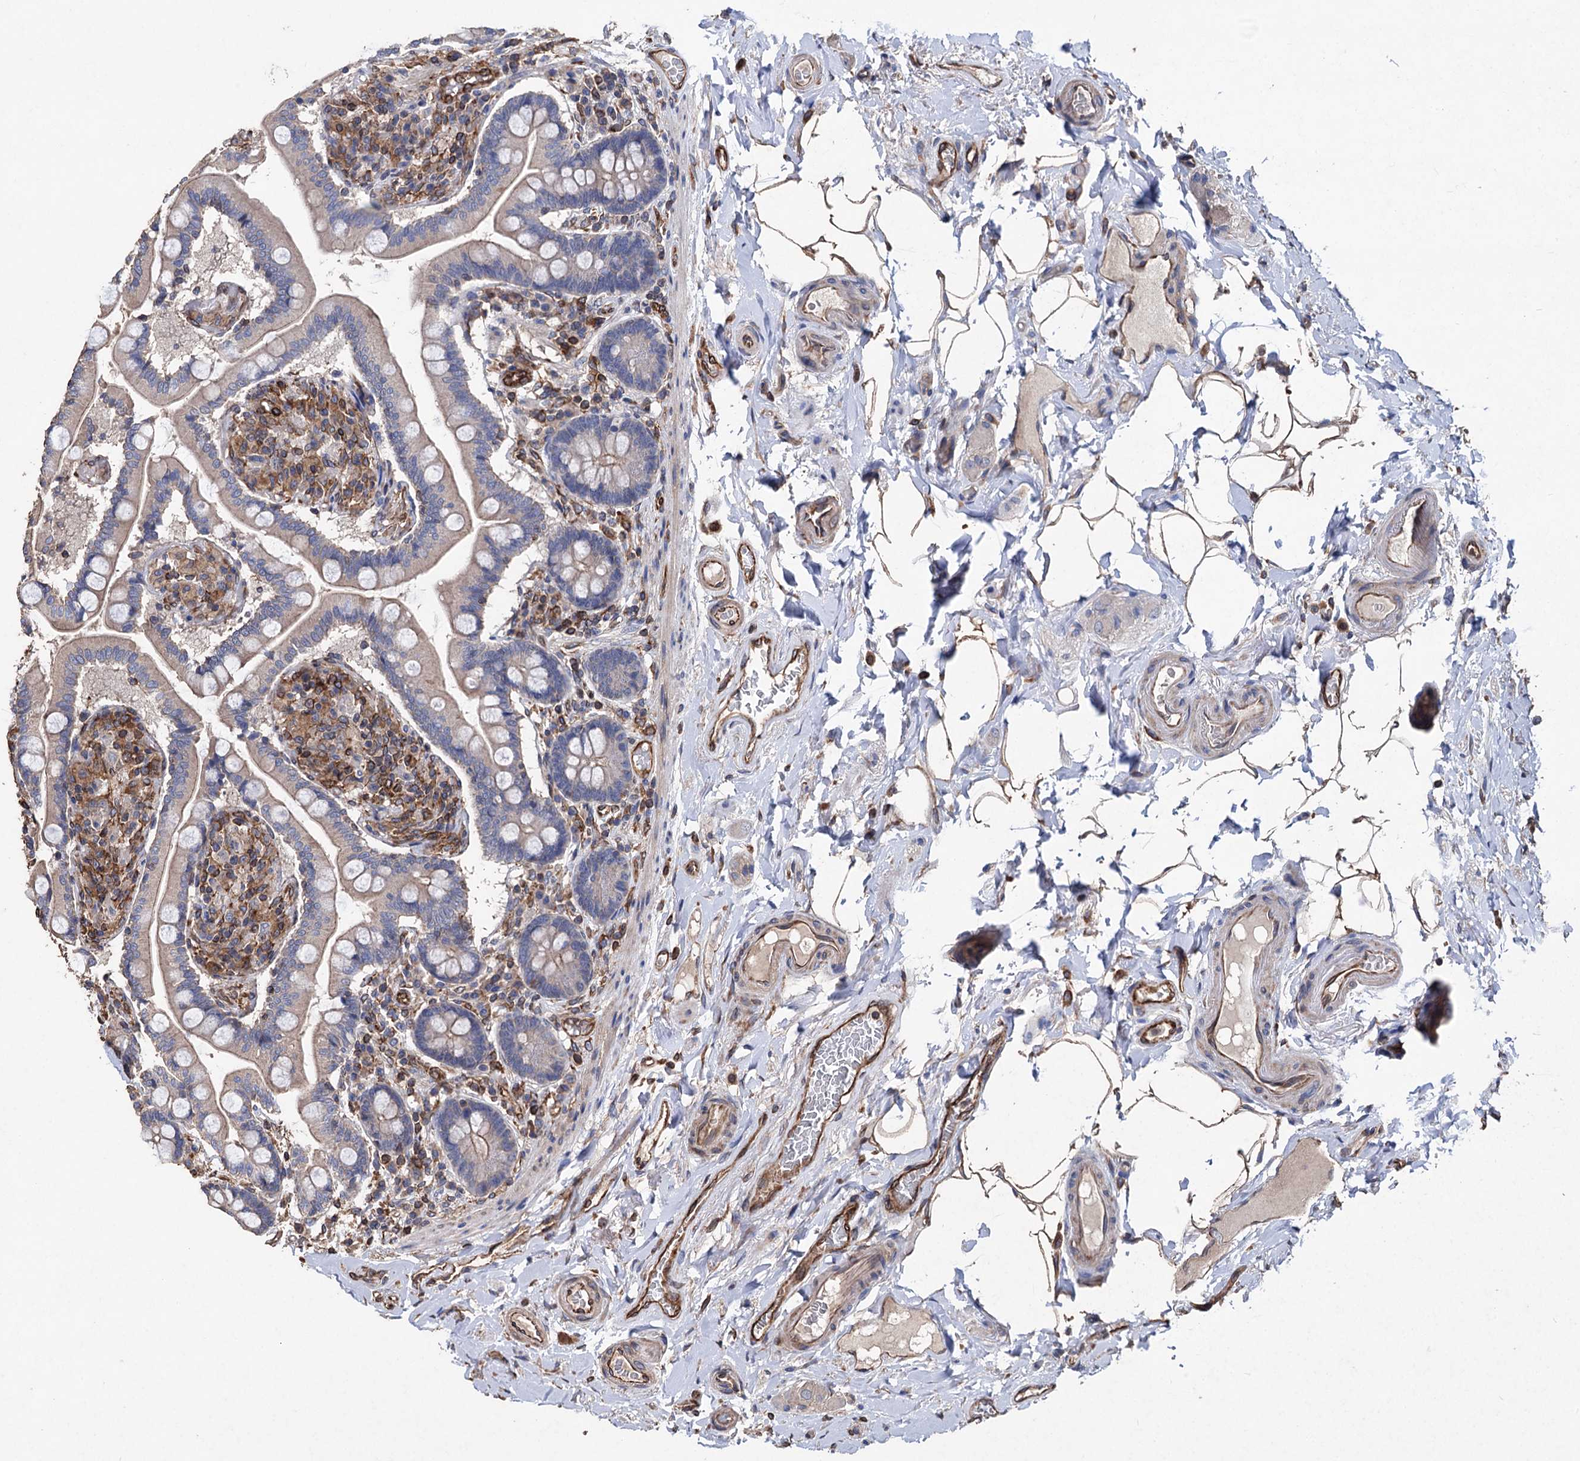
{"staining": {"intensity": "weak", "quantity": "25%-75%", "location": "cytoplasmic/membranous"}, "tissue": "small intestine", "cell_type": "Glandular cells", "image_type": "normal", "snomed": [{"axis": "morphology", "description": "Normal tissue, NOS"}, {"axis": "topography", "description": "Small intestine"}], "caption": "The micrograph shows staining of benign small intestine, revealing weak cytoplasmic/membranous protein staining (brown color) within glandular cells. Nuclei are stained in blue.", "gene": "STING1", "patient": {"sex": "female", "age": 64}}